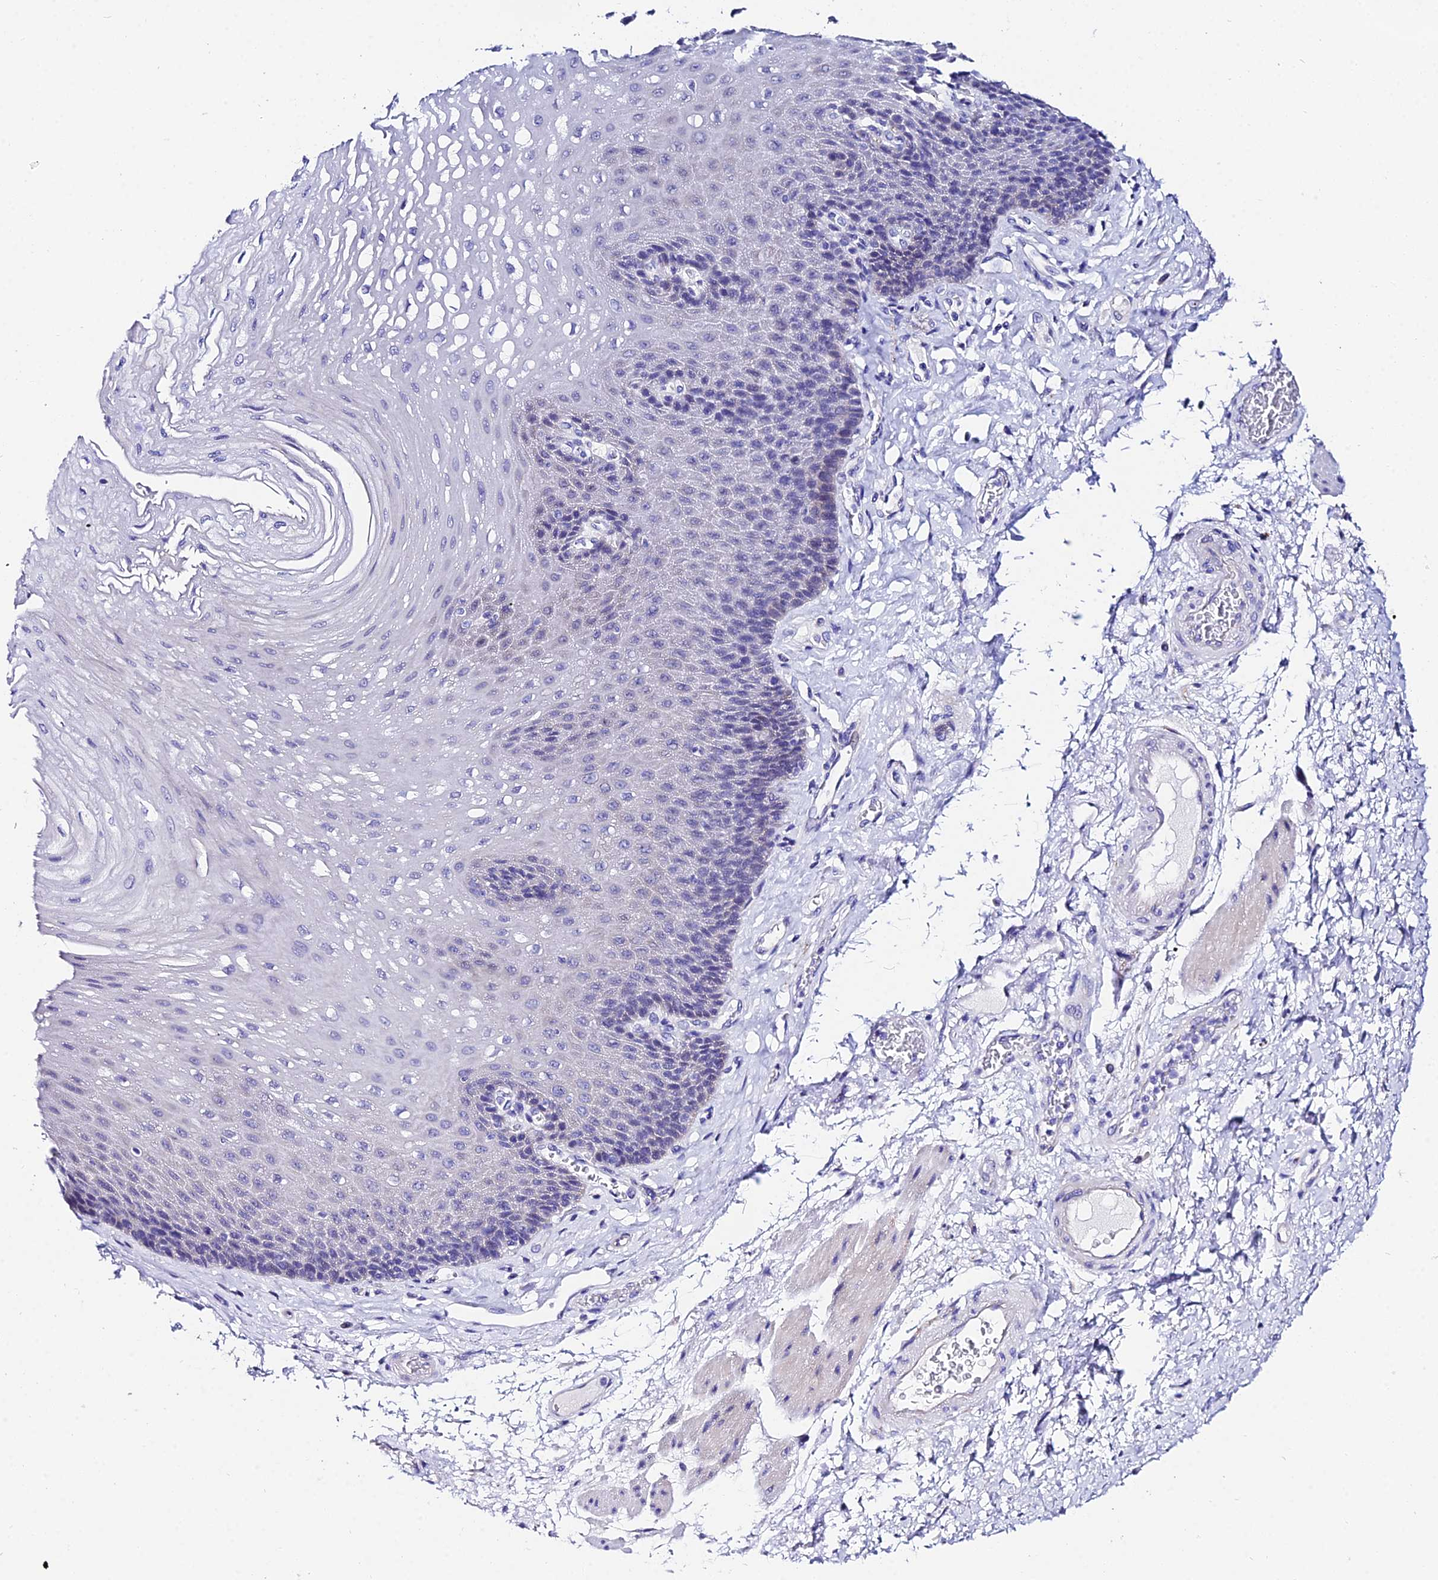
{"staining": {"intensity": "negative", "quantity": "none", "location": "none"}, "tissue": "esophagus", "cell_type": "Squamous epithelial cells", "image_type": "normal", "snomed": [{"axis": "morphology", "description": "Normal tissue, NOS"}, {"axis": "topography", "description": "Esophagus"}], "caption": "A high-resolution histopathology image shows IHC staining of normal esophagus, which demonstrates no significant positivity in squamous epithelial cells.", "gene": "CEP41", "patient": {"sex": "female", "age": 72}}